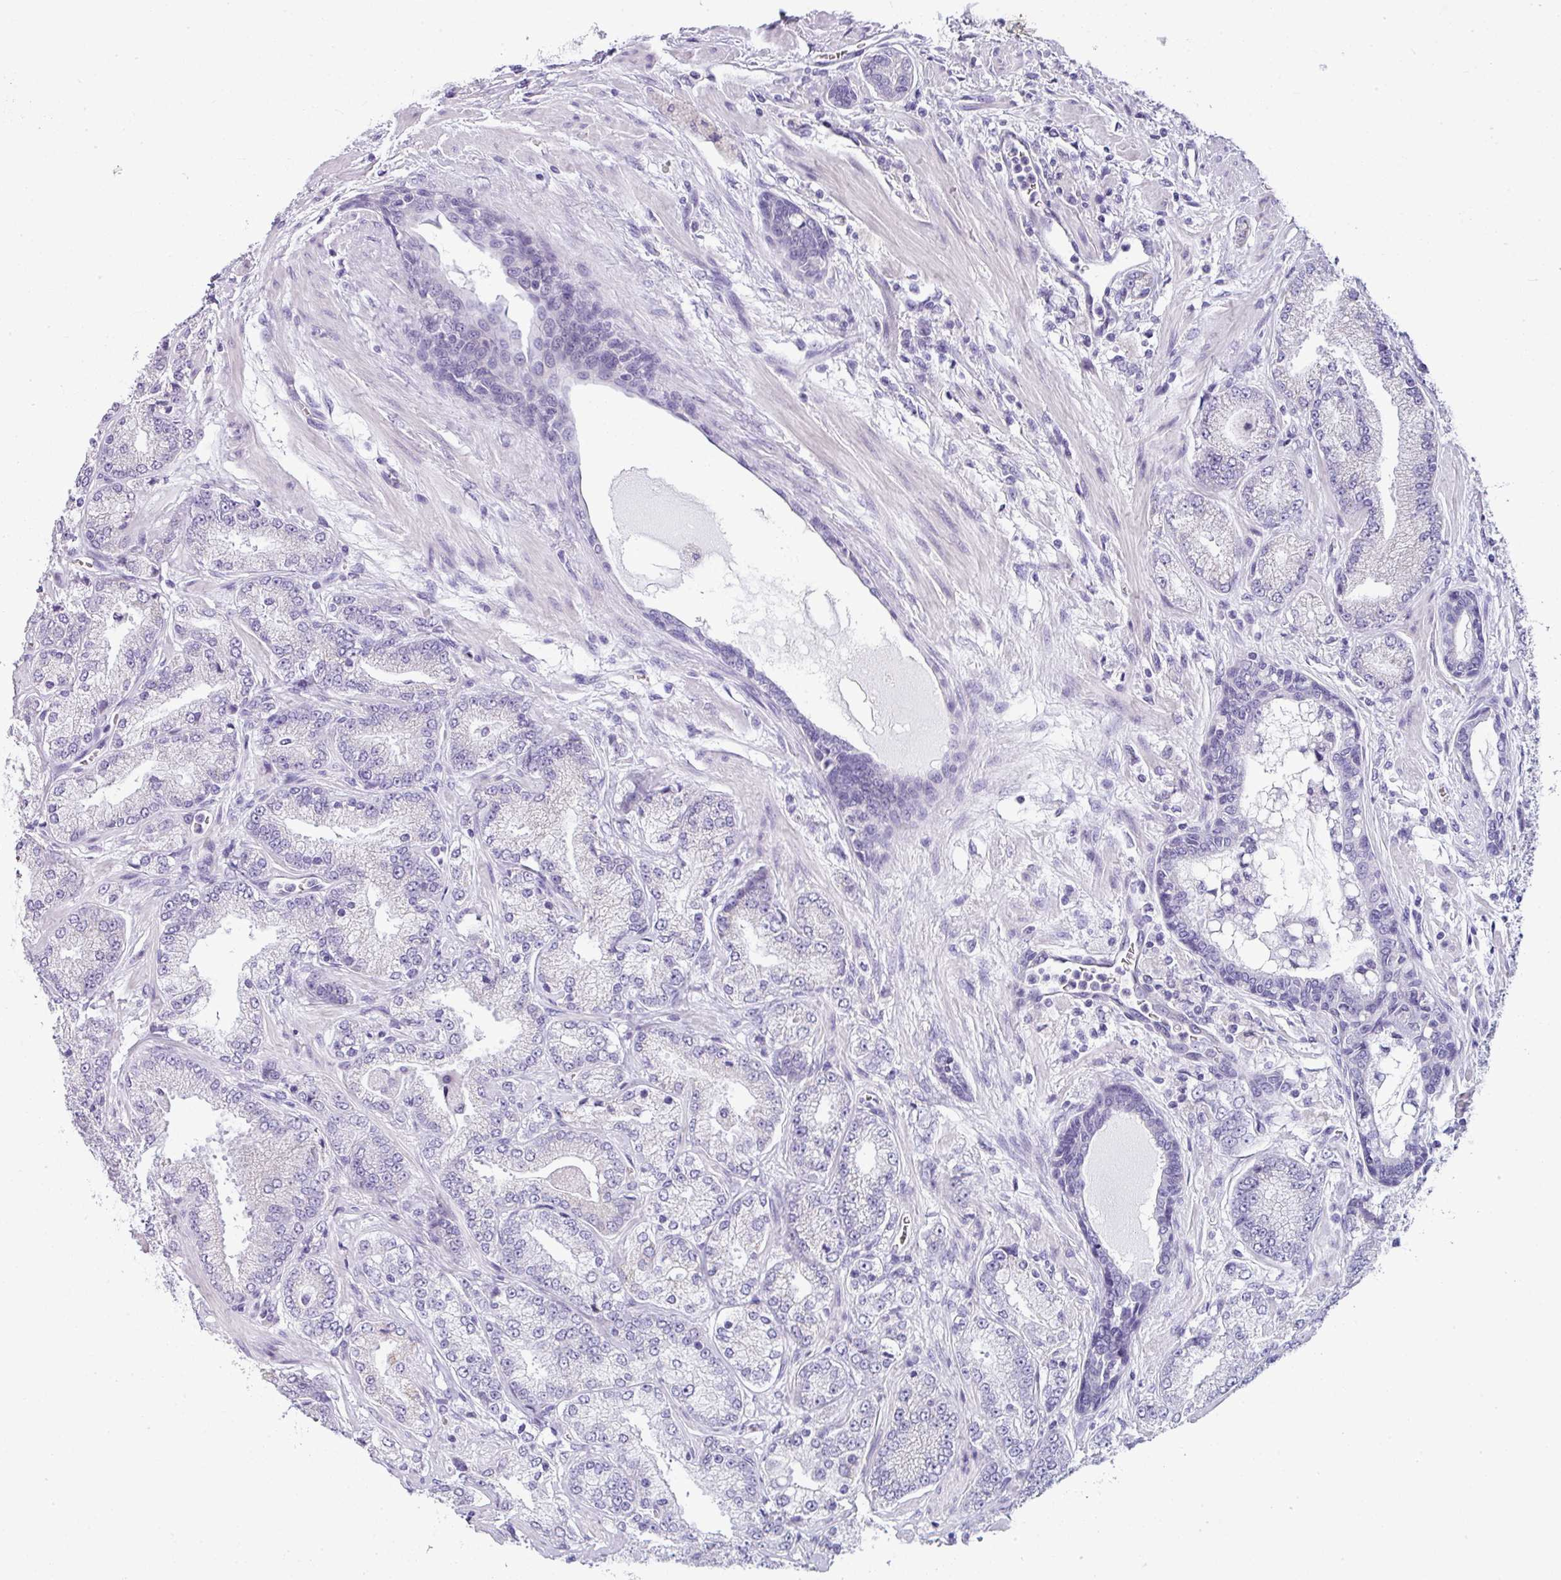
{"staining": {"intensity": "negative", "quantity": "none", "location": "none"}, "tissue": "prostate cancer", "cell_type": "Tumor cells", "image_type": "cancer", "snomed": [{"axis": "morphology", "description": "Adenocarcinoma, High grade"}, {"axis": "topography", "description": "Prostate"}], "caption": "The micrograph exhibits no significant staining in tumor cells of prostate cancer (adenocarcinoma (high-grade)). The staining is performed using DAB (3,3'-diaminobenzidine) brown chromogen with nuclei counter-stained in using hematoxylin.", "gene": "STAT5A", "patient": {"sex": "male", "age": 68}}